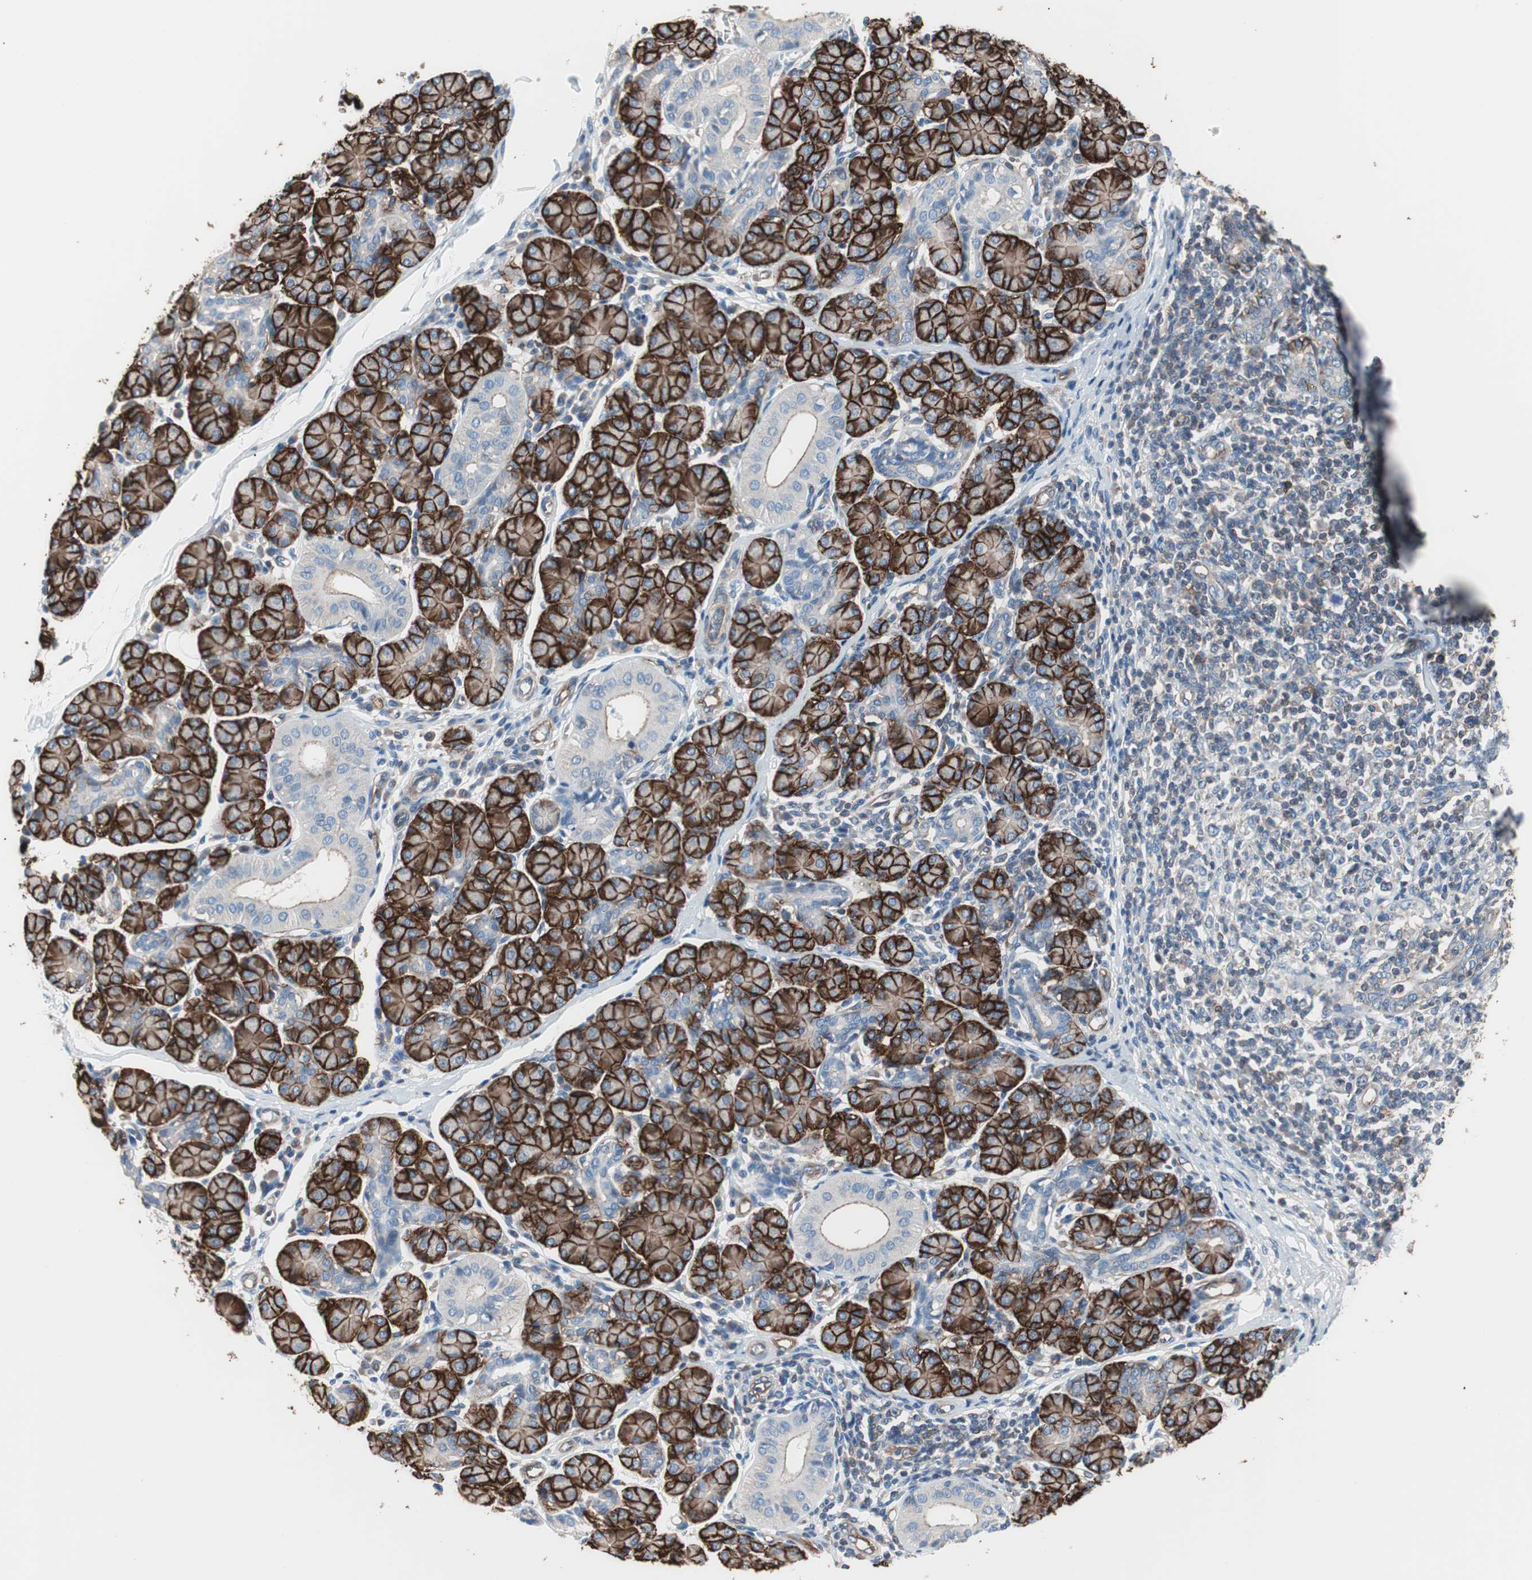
{"staining": {"intensity": "strong", "quantity": ">75%", "location": "cytoplasmic/membranous"}, "tissue": "salivary gland", "cell_type": "Glandular cells", "image_type": "normal", "snomed": [{"axis": "morphology", "description": "Normal tissue, NOS"}, {"axis": "morphology", "description": "Inflammation, NOS"}, {"axis": "topography", "description": "Lymph node"}, {"axis": "topography", "description": "Salivary gland"}], "caption": "Protein analysis of unremarkable salivary gland reveals strong cytoplasmic/membranous positivity in about >75% of glandular cells. The protein is stained brown, and the nuclei are stained in blue (DAB (3,3'-diaminobenzidine) IHC with brightfield microscopy, high magnification).", "gene": "GPR160", "patient": {"sex": "male", "age": 3}}